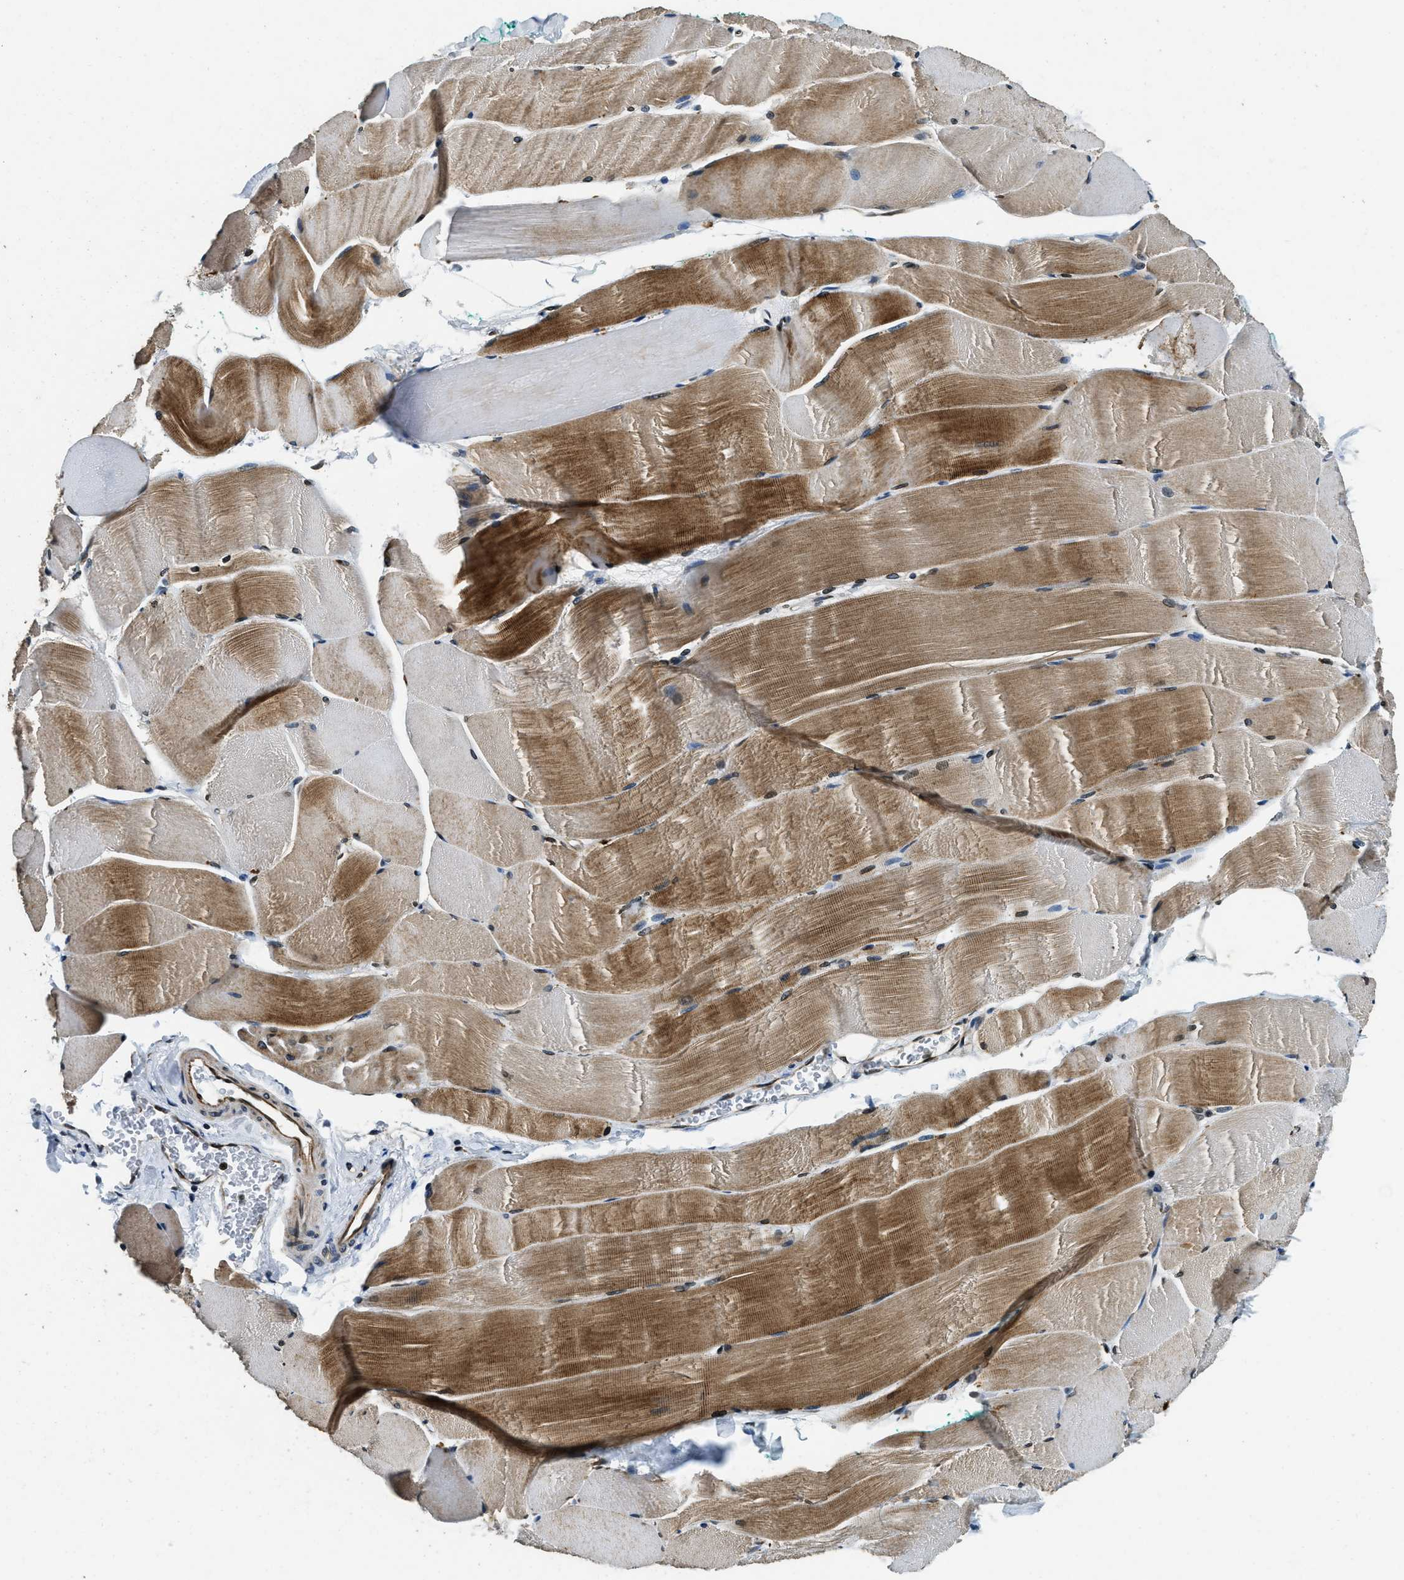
{"staining": {"intensity": "moderate", "quantity": ">75%", "location": "cytoplasmic/membranous"}, "tissue": "skeletal muscle", "cell_type": "Myocytes", "image_type": "normal", "snomed": [{"axis": "morphology", "description": "Normal tissue, NOS"}, {"axis": "morphology", "description": "Squamous cell carcinoma, NOS"}, {"axis": "topography", "description": "Skeletal muscle"}], "caption": "Moderate cytoplasmic/membranous expression is present in about >75% of myocytes in unremarkable skeletal muscle. Immunohistochemistry stains the protein of interest in brown and the nuclei are stained blue.", "gene": "ZC3HC1", "patient": {"sex": "male", "age": 51}}